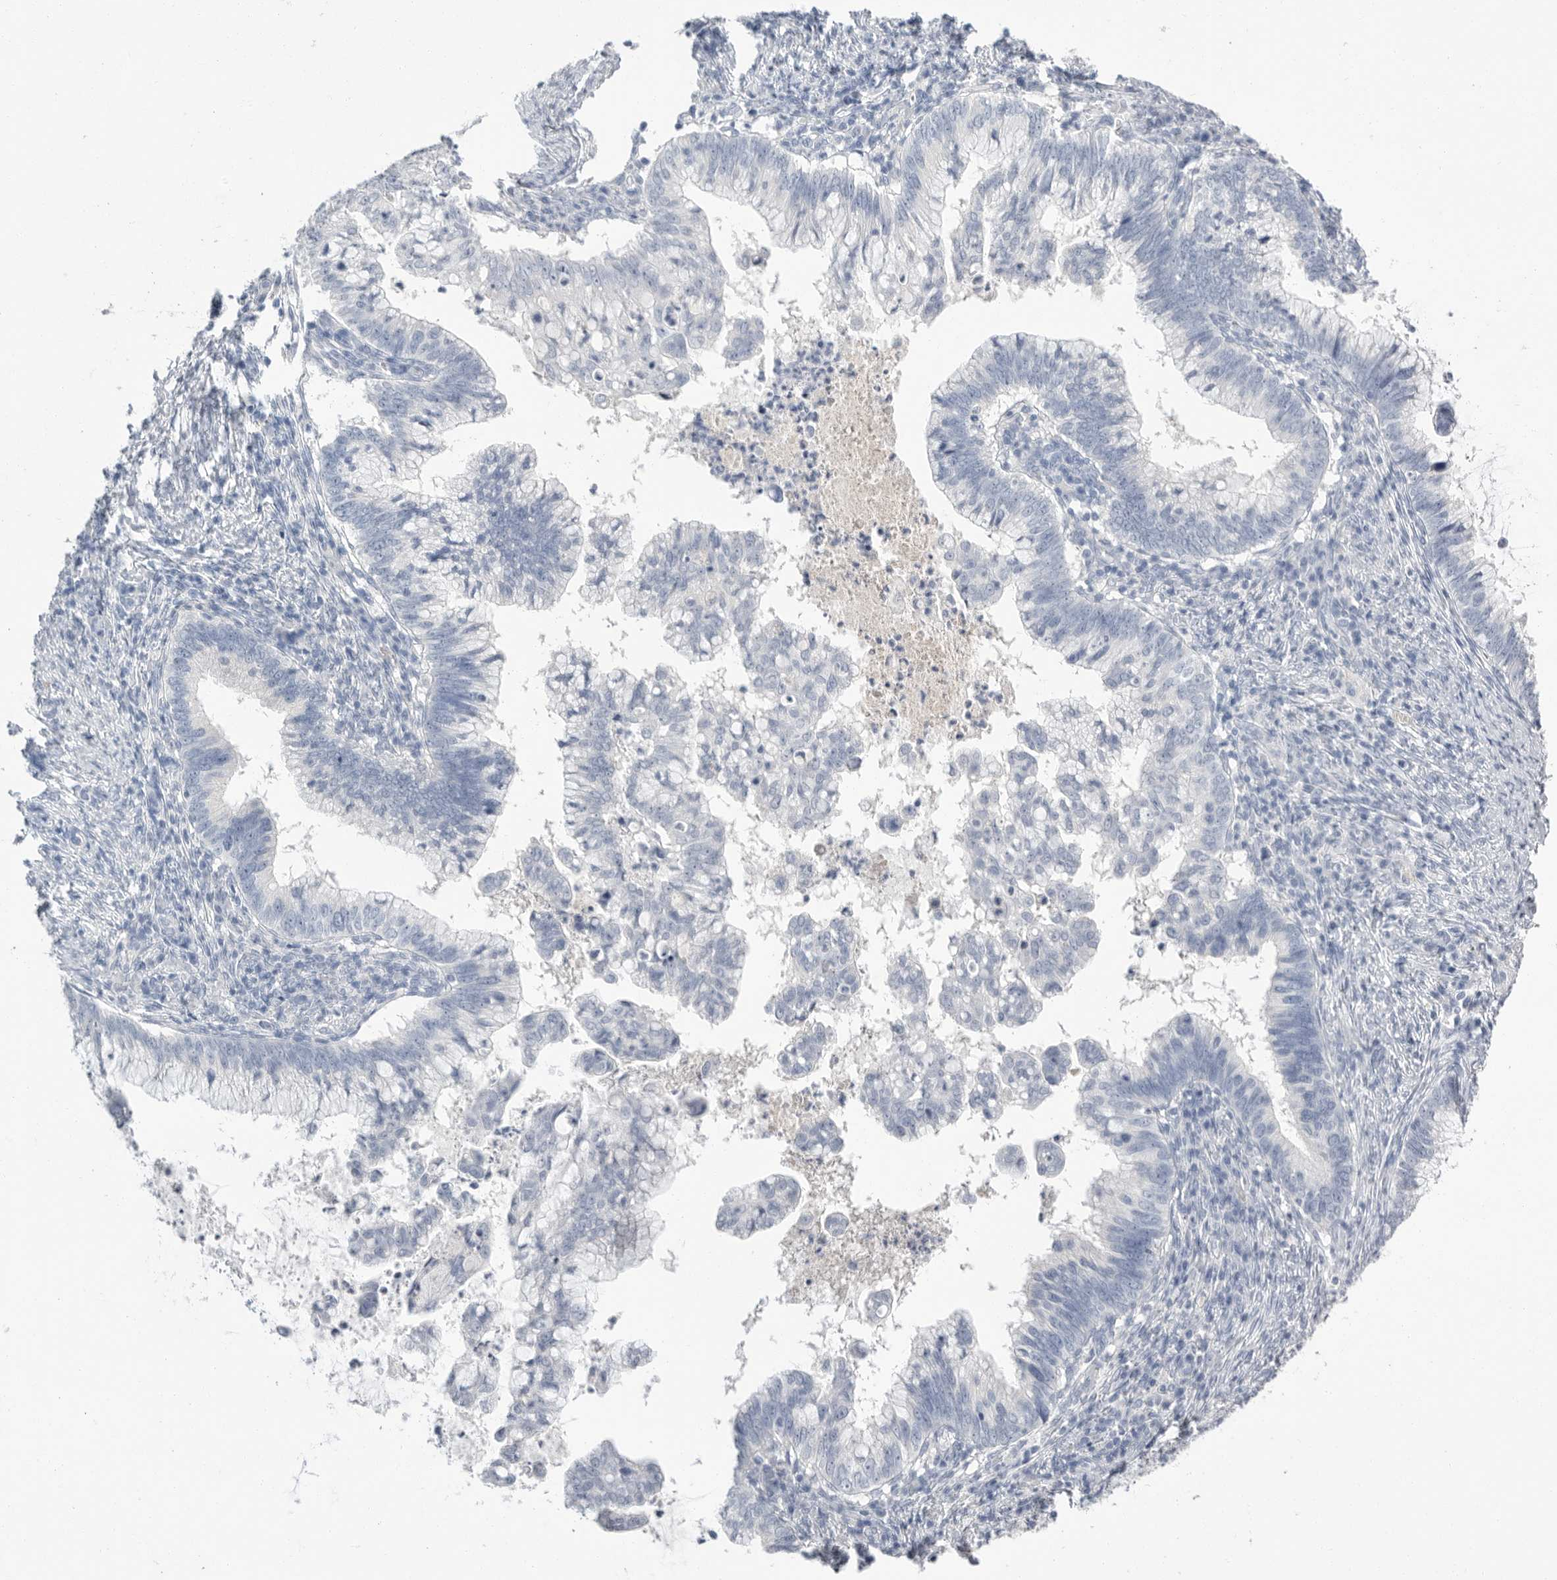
{"staining": {"intensity": "negative", "quantity": "none", "location": "none"}, "tissue": "cervical cancer", "cell_type": "Tumor cells", "image_type": "cancer", "snomed": [{"axis": "morphology", "description": "Adenocarcinoma, NOS"}, {"axis": "topography", "description": "Cervix"}], "caption": "High power microscopy histopathology image of an IHC histopathology image of cervical cancer (adenocarcinoma), revealing no significant expression in tumor cells.", "gene": "APOA2", "patient": {"sex": "female", "age": 36}}